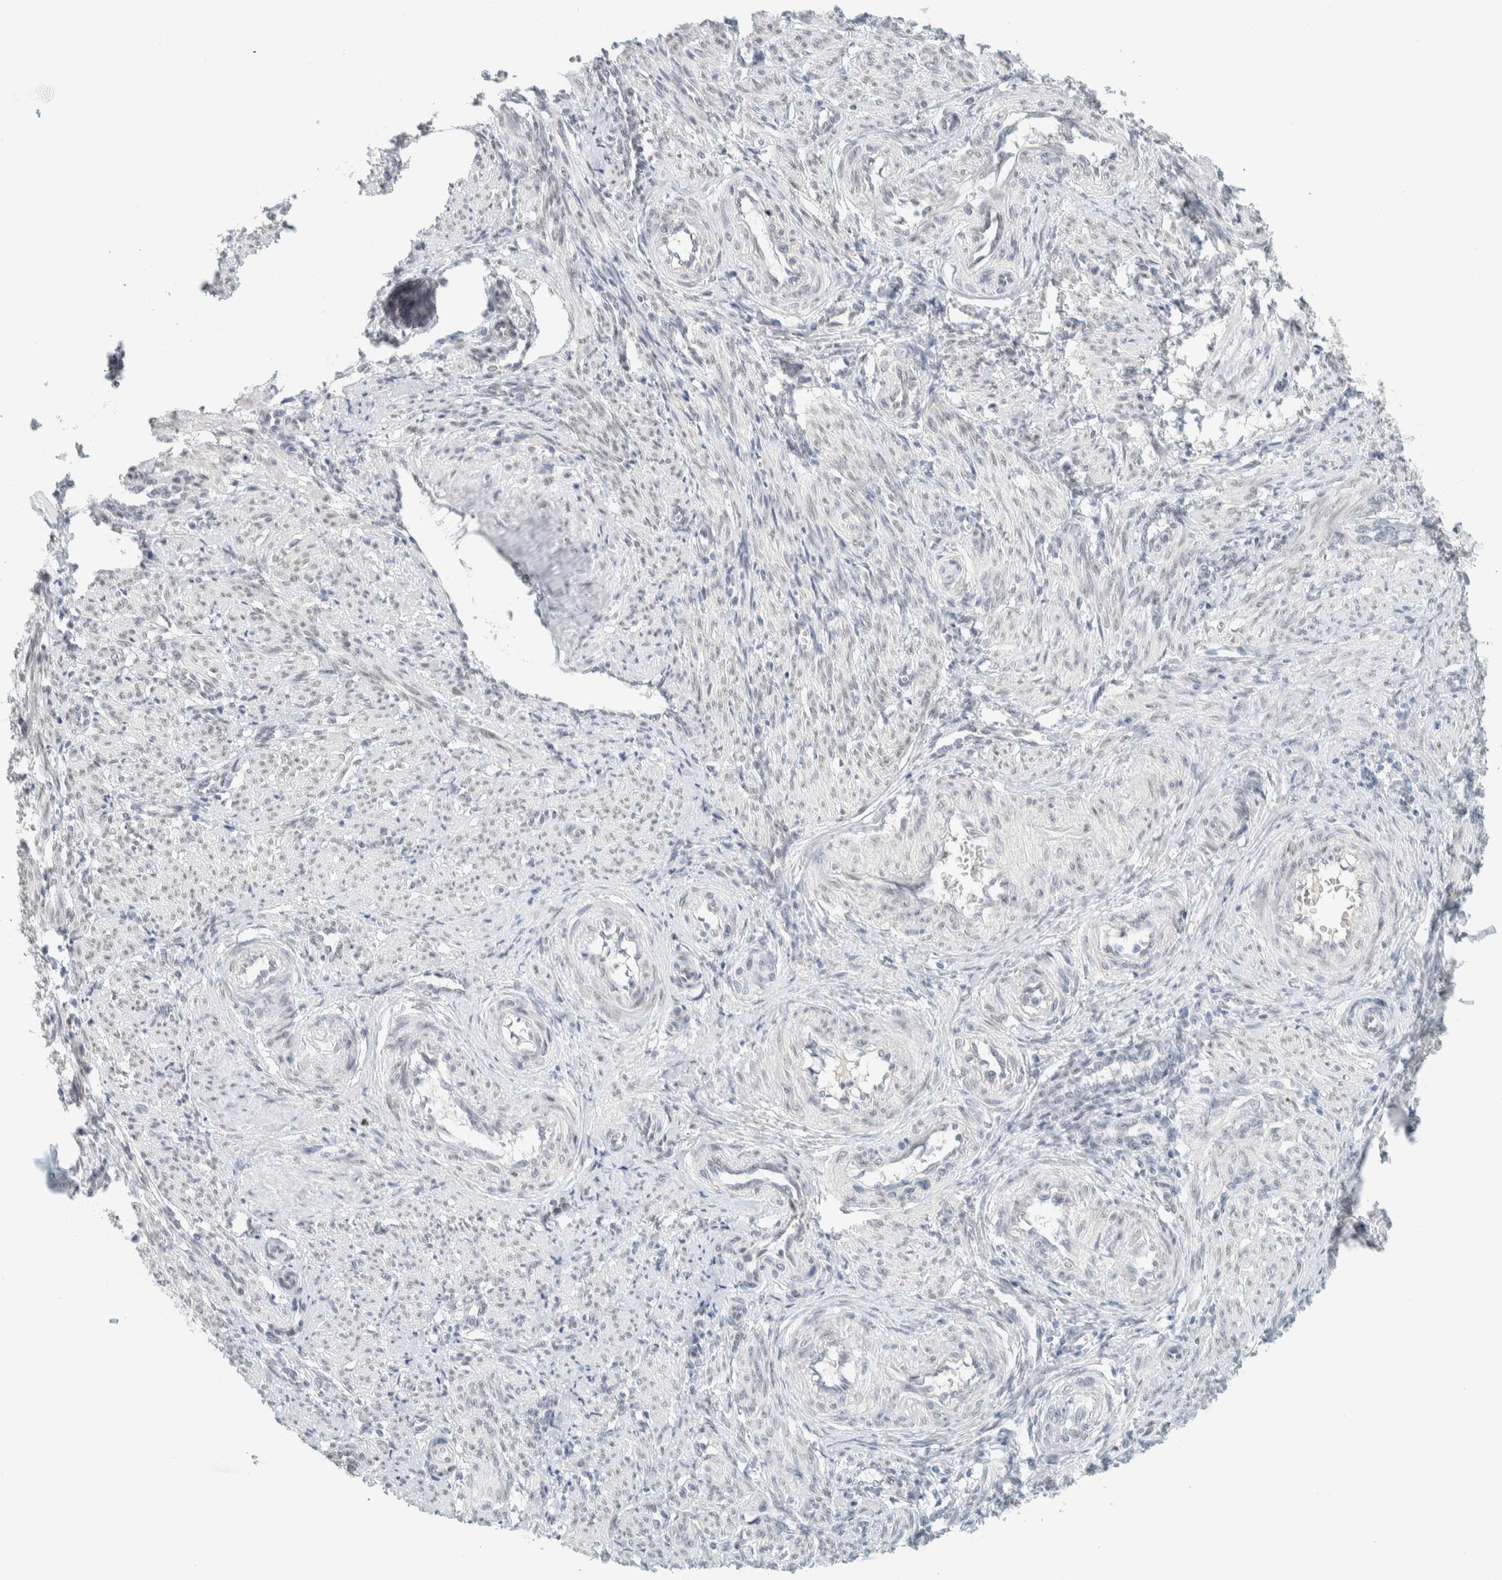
{"staining": {"intensity": "negative", "quantity": "none", "location": "none"}, "tissue": "smooth muscle", "cell_type": "Smooth muscle cells", "image_type": "normal", "snomed": [{"axis": "morphology", "description": "Normal tissue, NOS"}, {"axis": "topography", "description": "Endometrium"}], "caption": "Immunohistochemical staining of benign smooth muscle shows no significant expression in smooth muscle cells.", "gene": "C1QTNF12", "patient": {"sex": "female", "age": 33}}